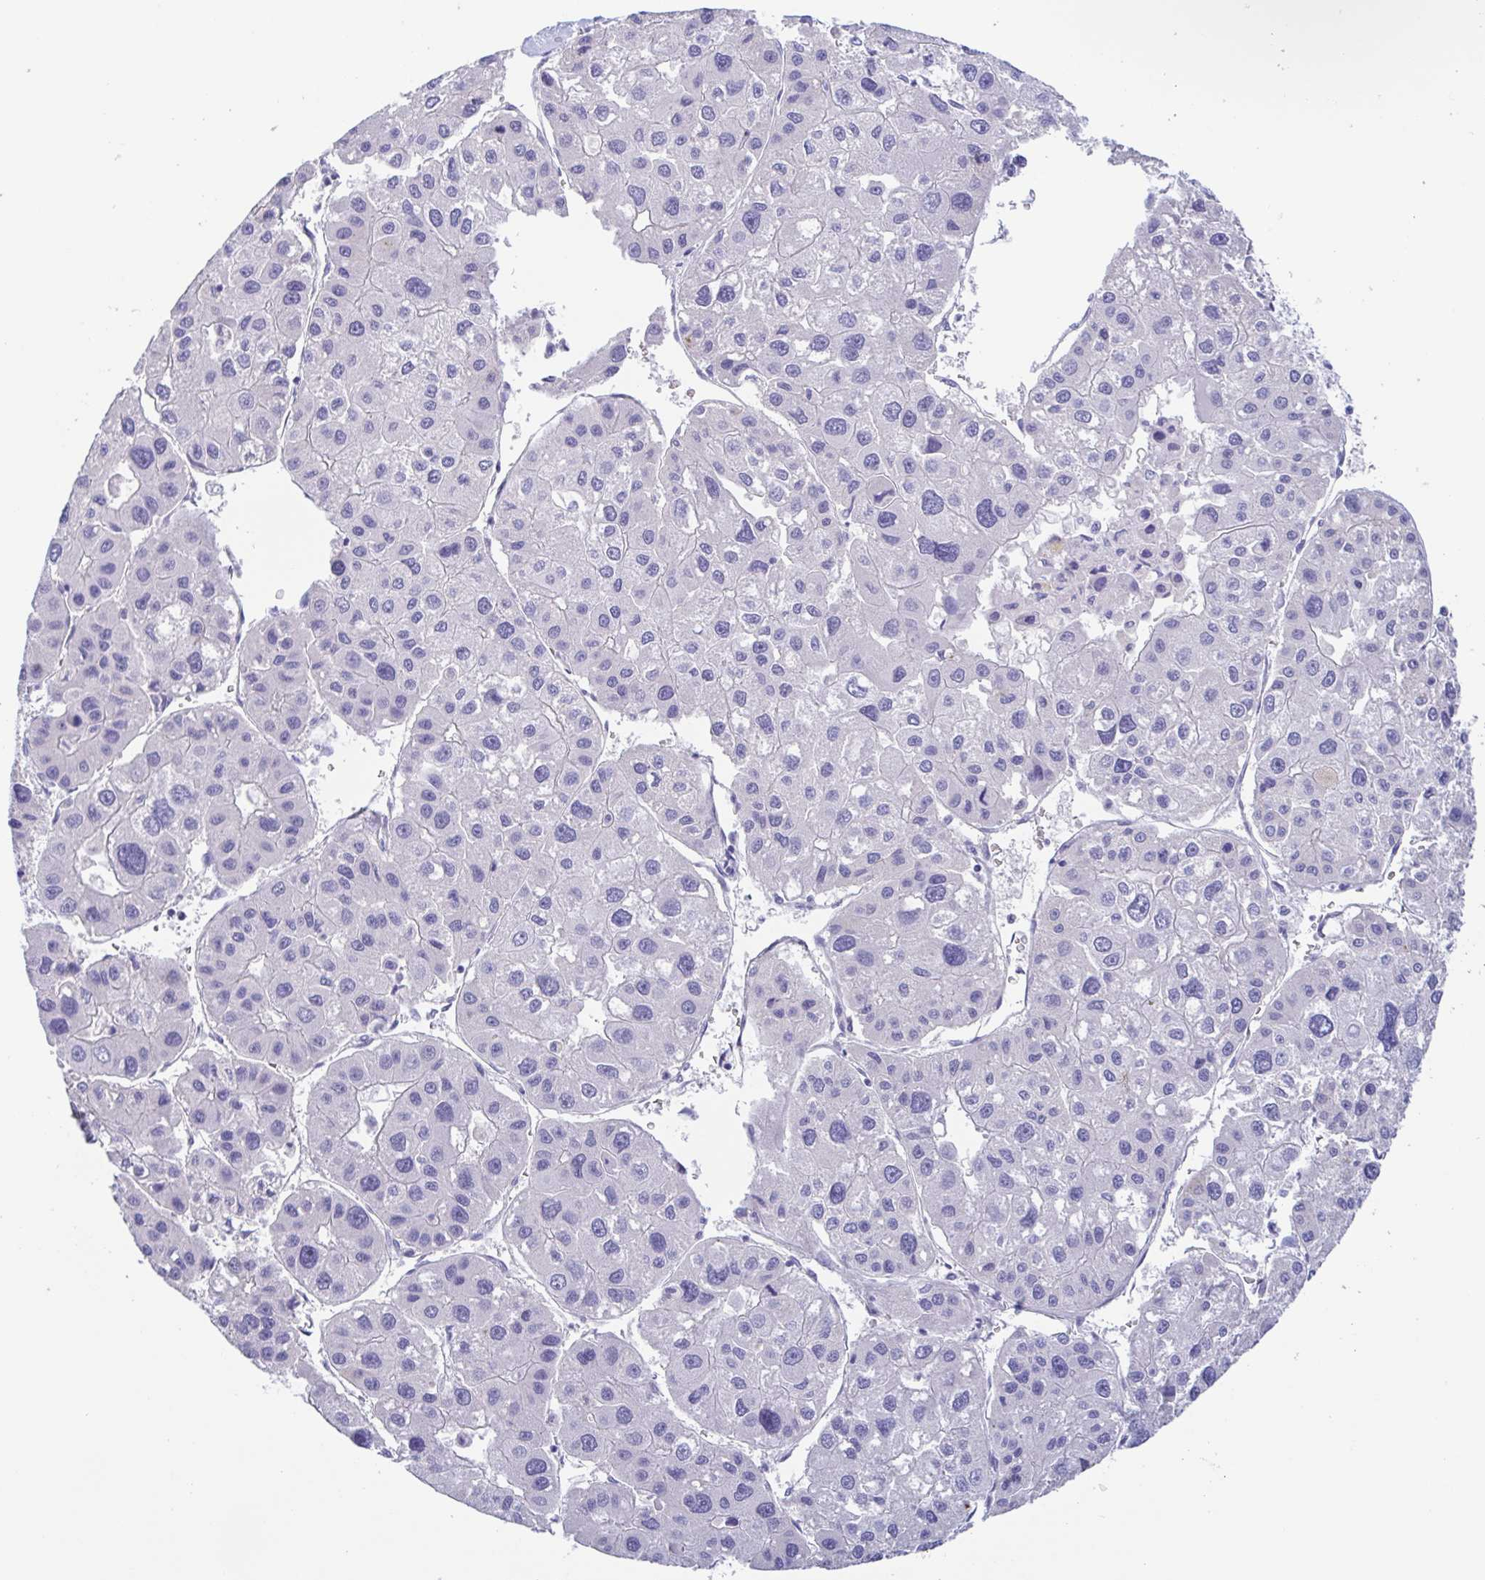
{"staining": {"intensity": "negative", "quantity": "none", "location": "none"}, "tissue": "liver cancer", "cell_type": "Tumor cells", "image_type": "cancer", "snomed": [{"axis": "morphology", "description": "Carcinoma, Hepatocellular, NOS"}, {"axis": "topography", "description": "Liver"}], "caption": "Tumor cells are negative for brown protein staining in liver hepatocellular carcinoma.", "gene": "TREH", "patient": {"sex": "male", "age": 73}}